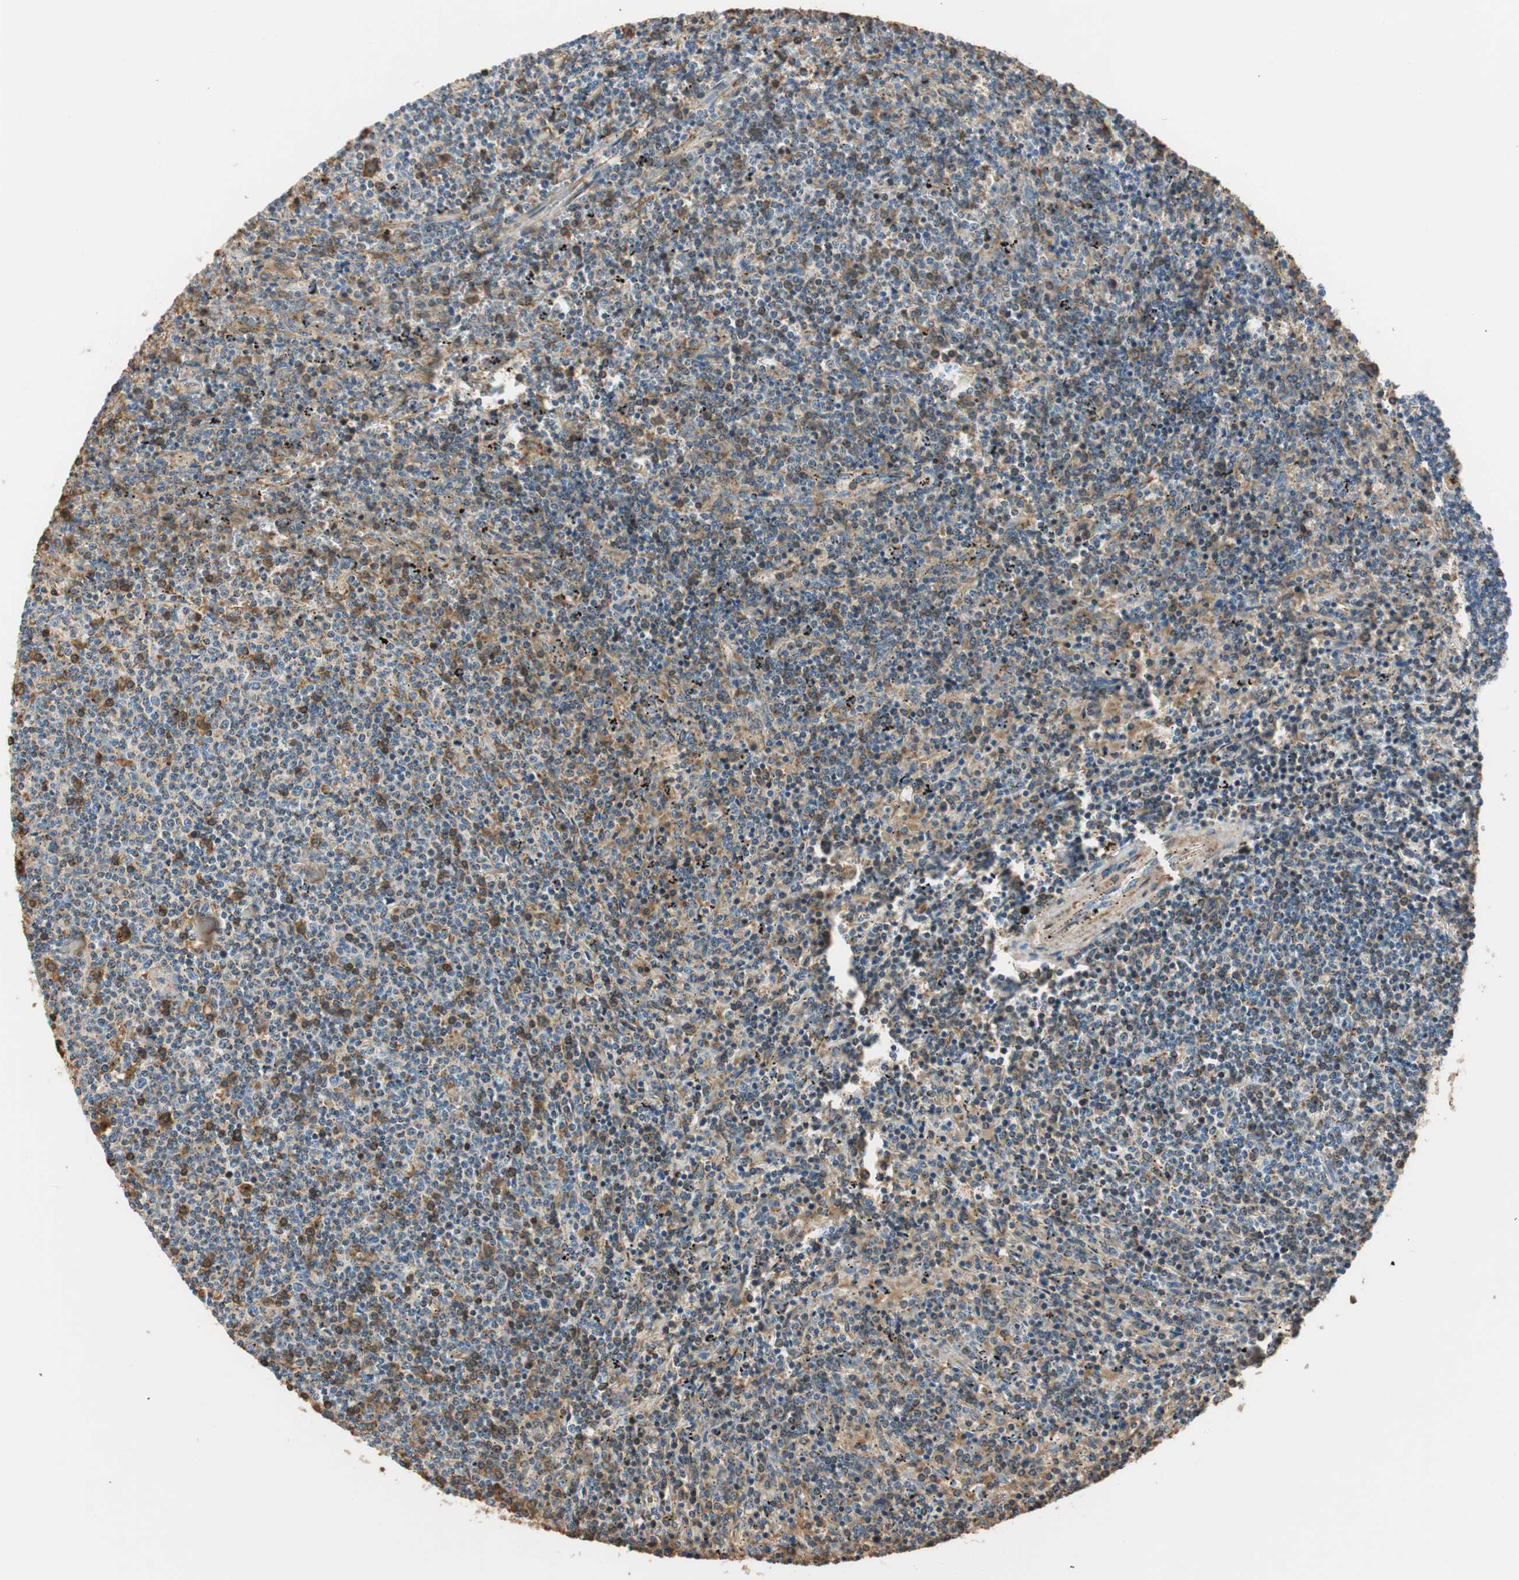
{"staining": {"intensity": "moderate", "quantity": "<25%", "location": "cytoplasmic/membranous"}, "tissue": "lymphoma", "cell_type": "Tumor cells", "image_type": "cancer", "snomed": [{"axis": "morphology", "description": "Malignant lymphoma, non-Hodgkin's type, Low grade"}, {"axis": "topography", "description": "Spleen"}], "caption": "There is low levels of moderate cytoplasmic/membranous positivity in tumor cells of lymphoma, as demonstrated by immunohistochemical staining (brown color).", "gene": "RORB", "patient": {"sex": "female", "age": 50}}